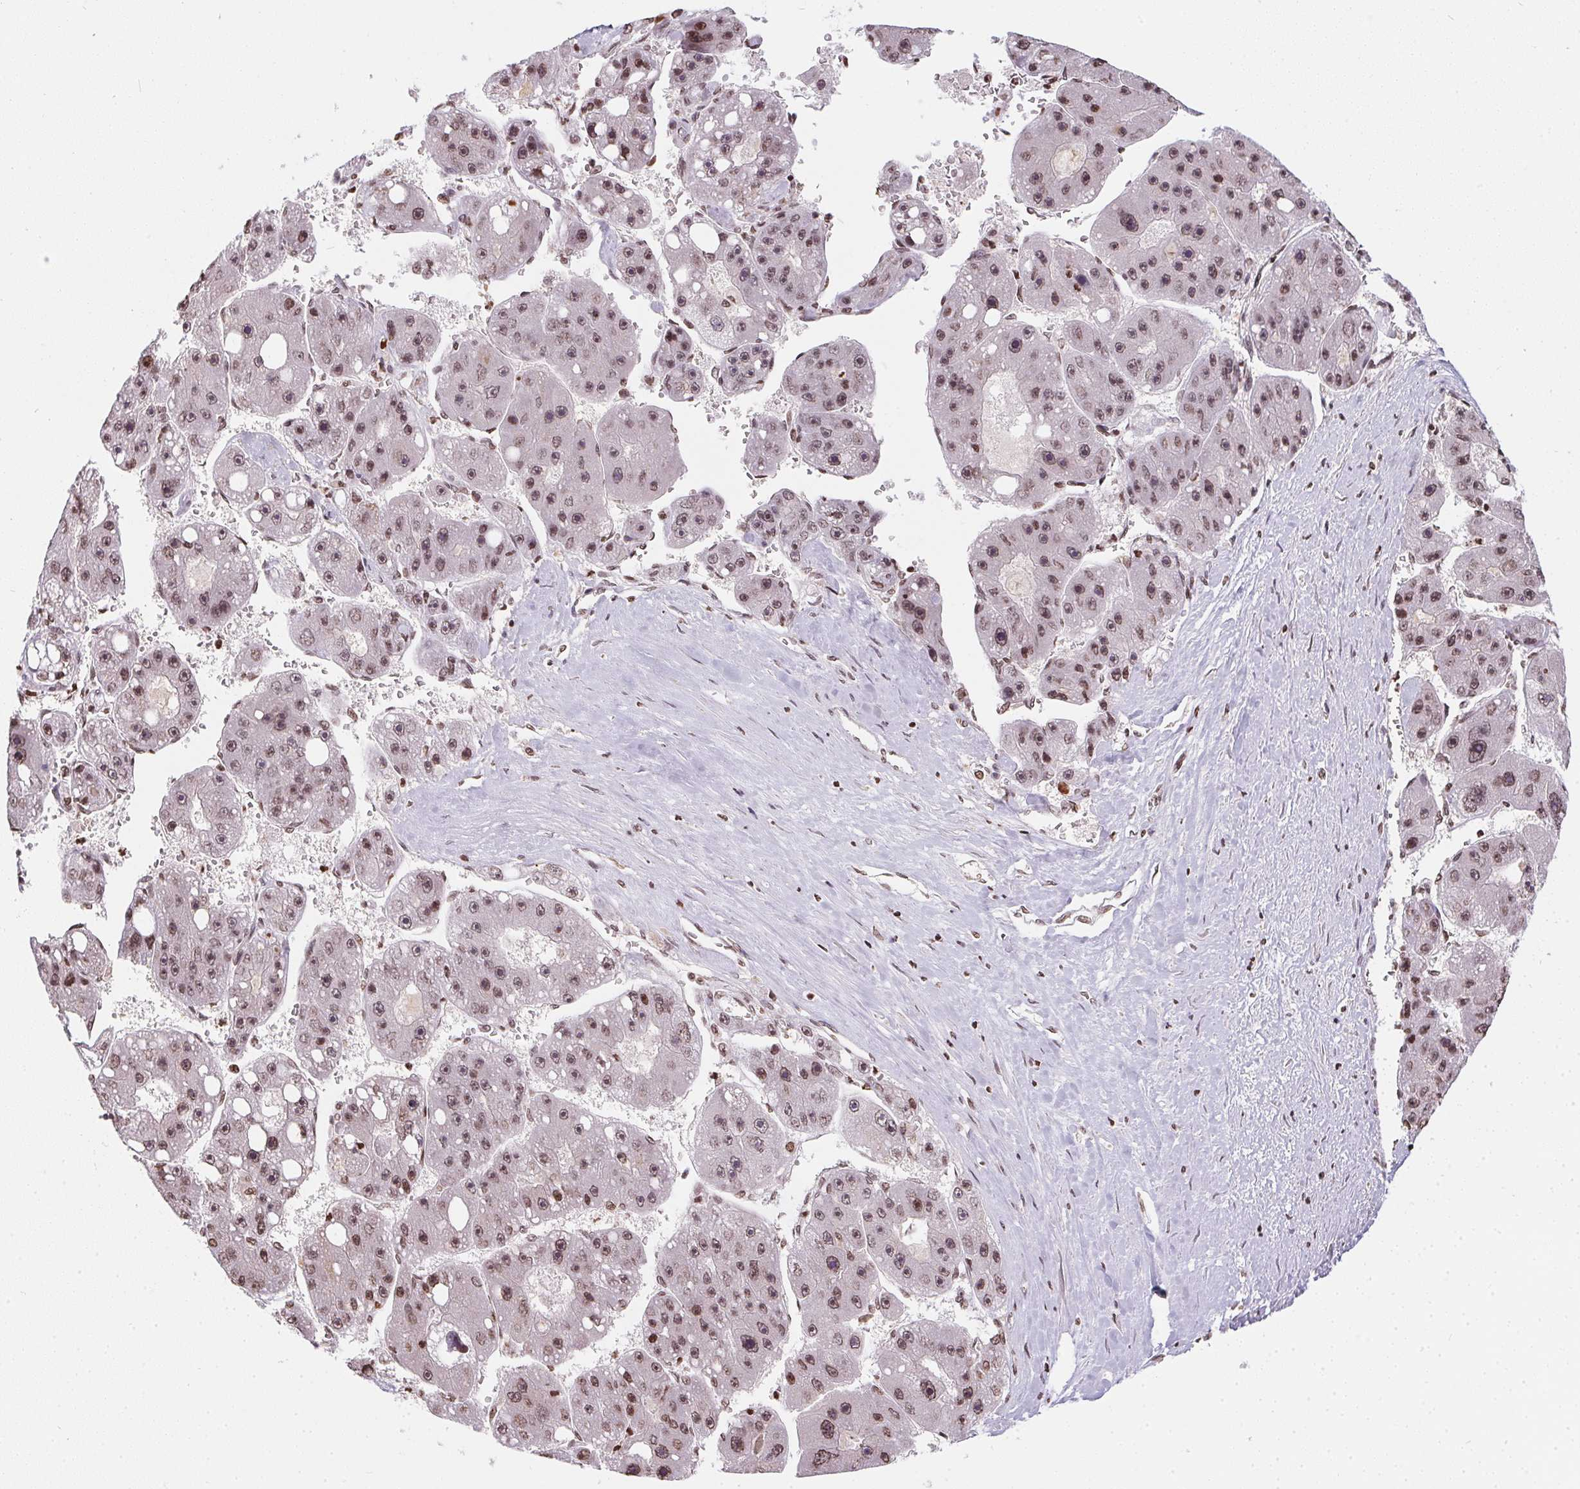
{"staining": {"intensity": "weak", "quantity": ">75%", "location": "nuclear"}, "tissue": "liver cancer", "cell_type": "Tumor cells", "image_type": "cancer", "snomed": [{"axis": "morphology", "description": "Carcinoma, Hepatocellular, NOS"}, {"axis": "topography", "description": "Liver"}], "caption": "The histopathology image reveals a brown stain indicating the presence of a protein in the nuclear of tumor cells in liver cancer.", "gene": "RNF181", "patient": {"sex": "female", "age": 61}}